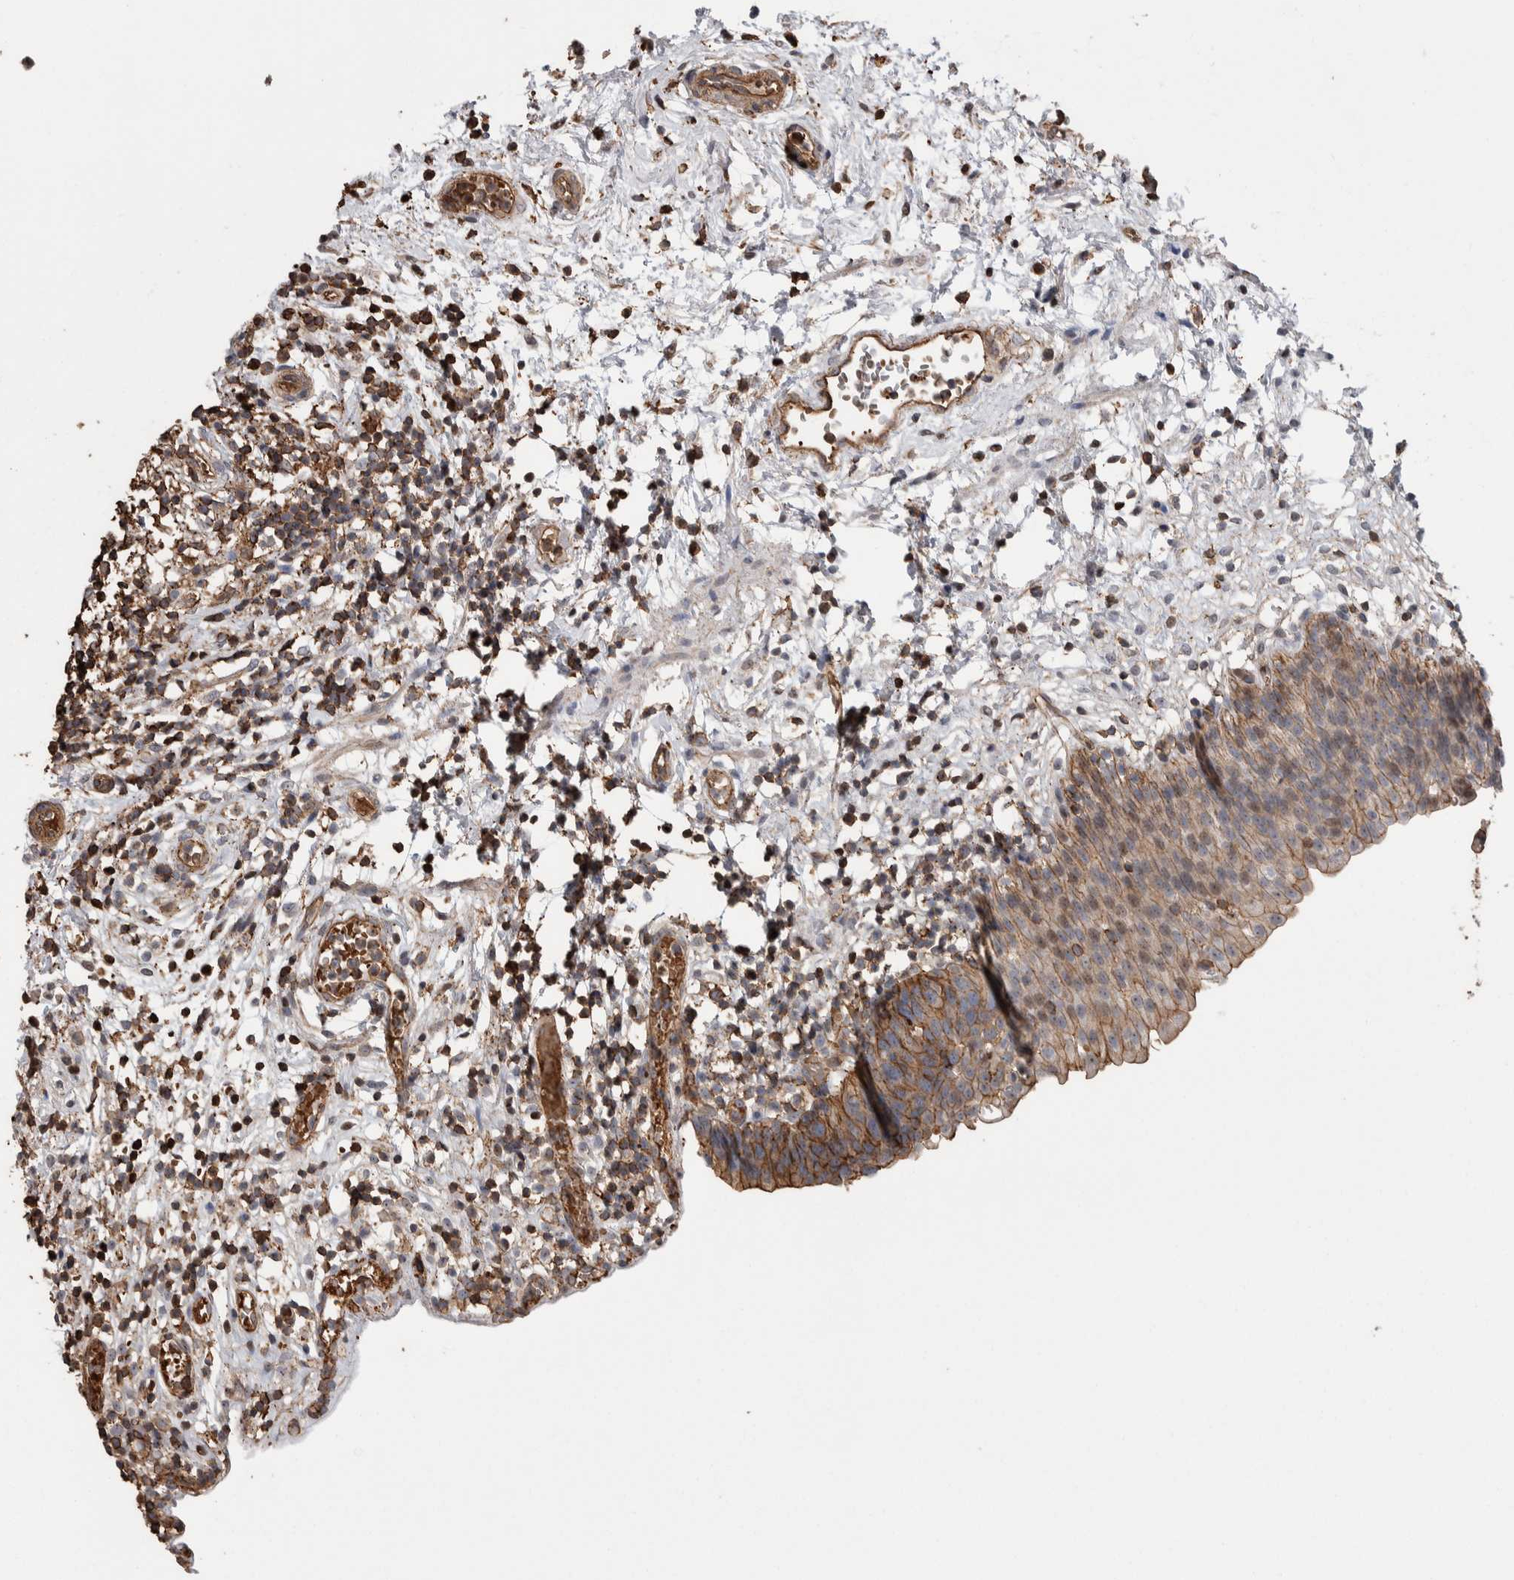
{"staining": {"intensity": "moderate", "quantity": ">75%", "location": "cytoplasmic/membranous"}, "tissue": "urinary bladder", "cell_type": "Urothelial cells", "image_type": "normal", "snomed": [{"axis": "morphology", "description": "Normal tissue, NOS"}, {"axis": "topography", "description": "Urinary bladder"}], "caption": "IHC (DAB (3,3'-diaminobenzidine)) staining of benign human urinary bladder displays moderate cytoplasmic/membranous protein staining in approximately >75% of urothelial cells. The protein is stained brown, and the nuclei are stained in blue (DAB IHC with brightfield microscopy, high magnification).", "gene": "ENPP2", "patient": {"sex": "male", "age": 37}}